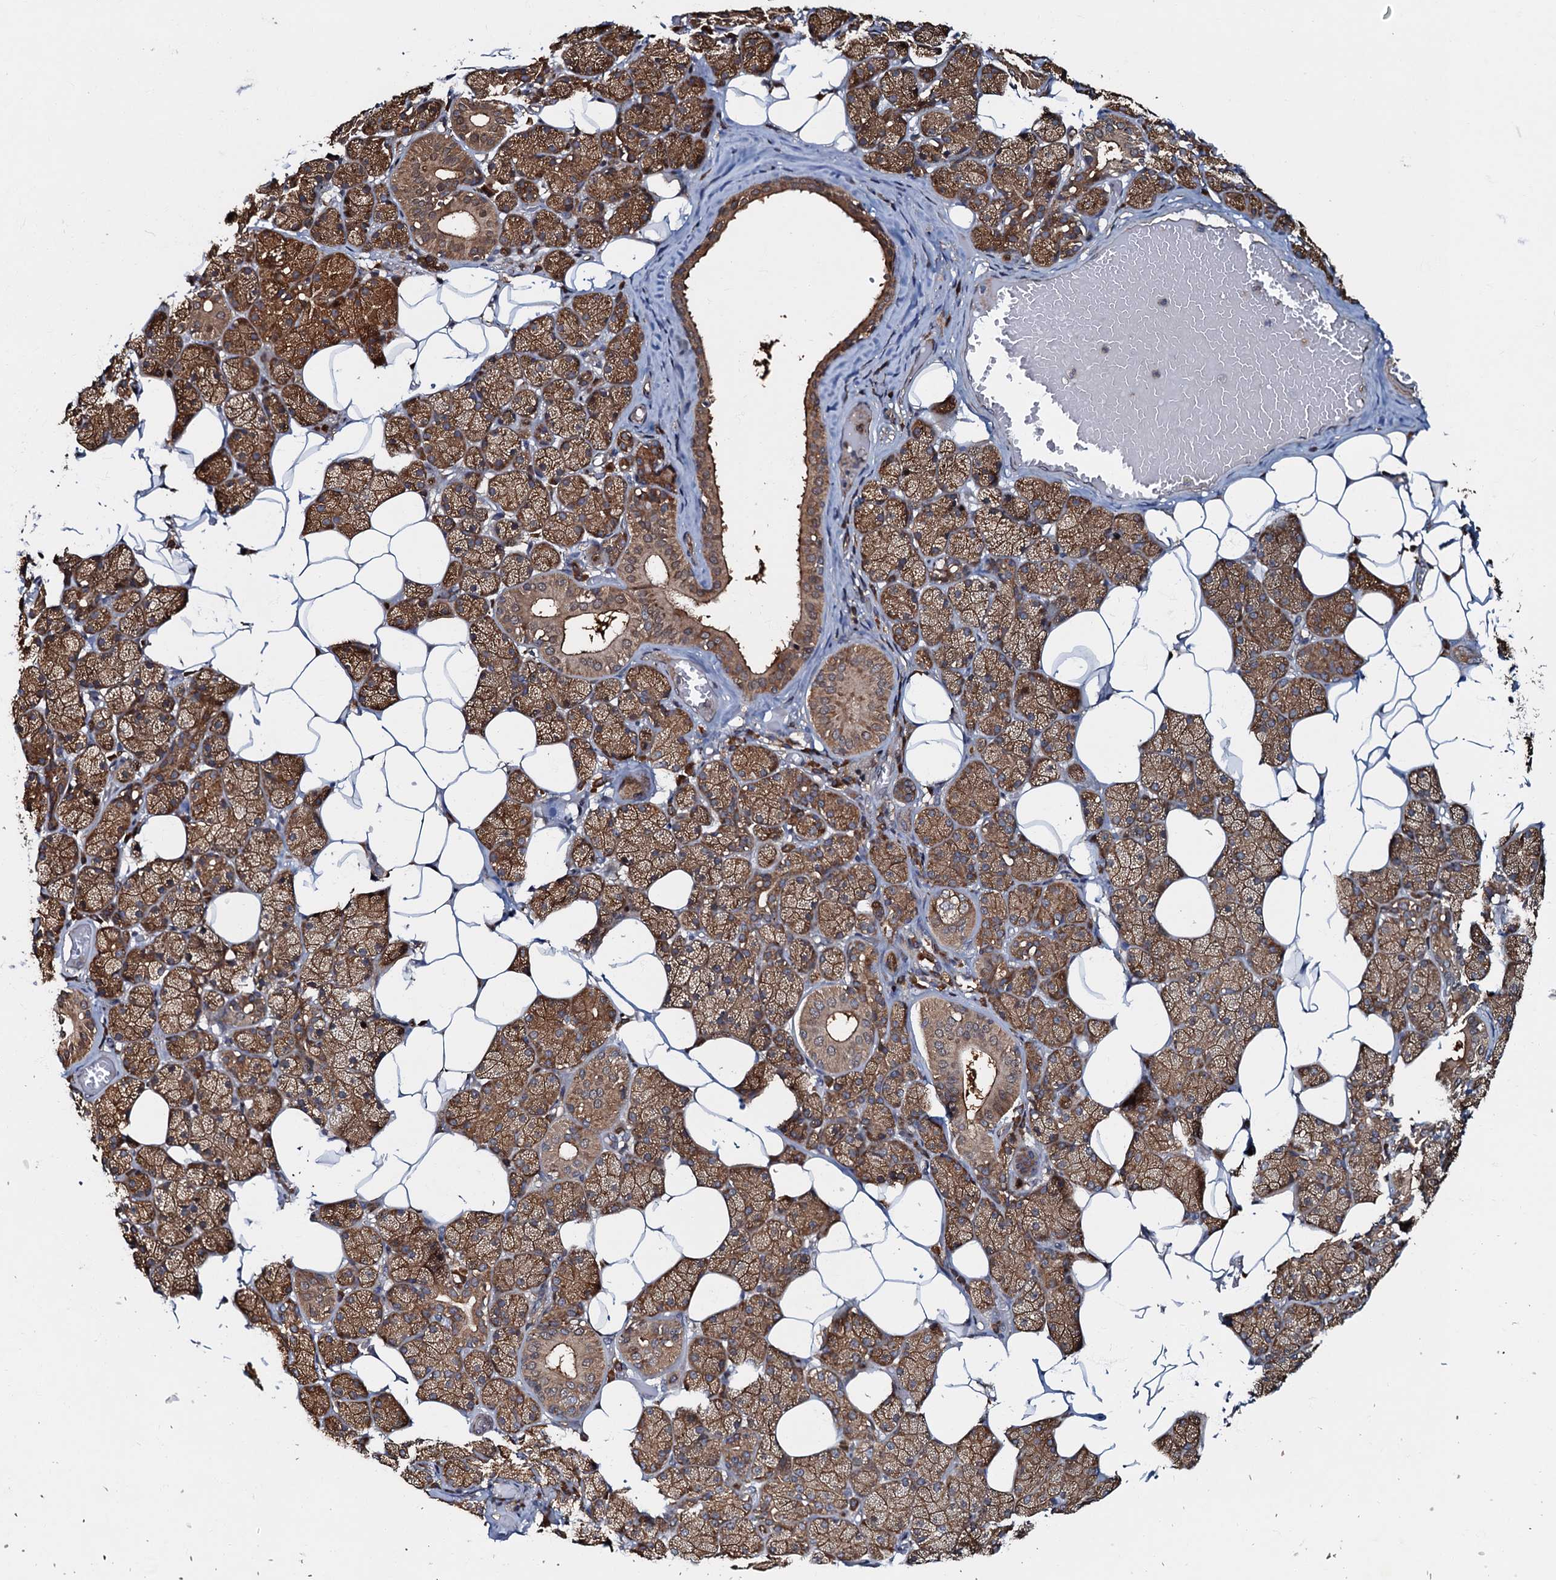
{"staining": {"intensity": "strong", "quantity": ">75%", "location": "cytoplasmic/membranous"}, "tissue": "salivary gland", "cell_type": "Glandular cells", "image_type": "normal", "snomed": [{"axis": "morphology", "description": "Normal tissue, NOS"}, {"axis": "topography", "description": "Salivary gland"}], "caption": "DAB (3,3'-diaminobenzidine) immunohistochemical staining of unremarkable salivary gland exhibits strong cytoplasmic/membranous protein expression in about >75% of glandular cells. The staining was performed using DAB (3,3'-diaminobenzidine), with brown indicating positive protein expression. Nuclei are stained blue with hematoxylin.", "gene": "OSBP", "patient": {"sex": "female", "age": 33}}